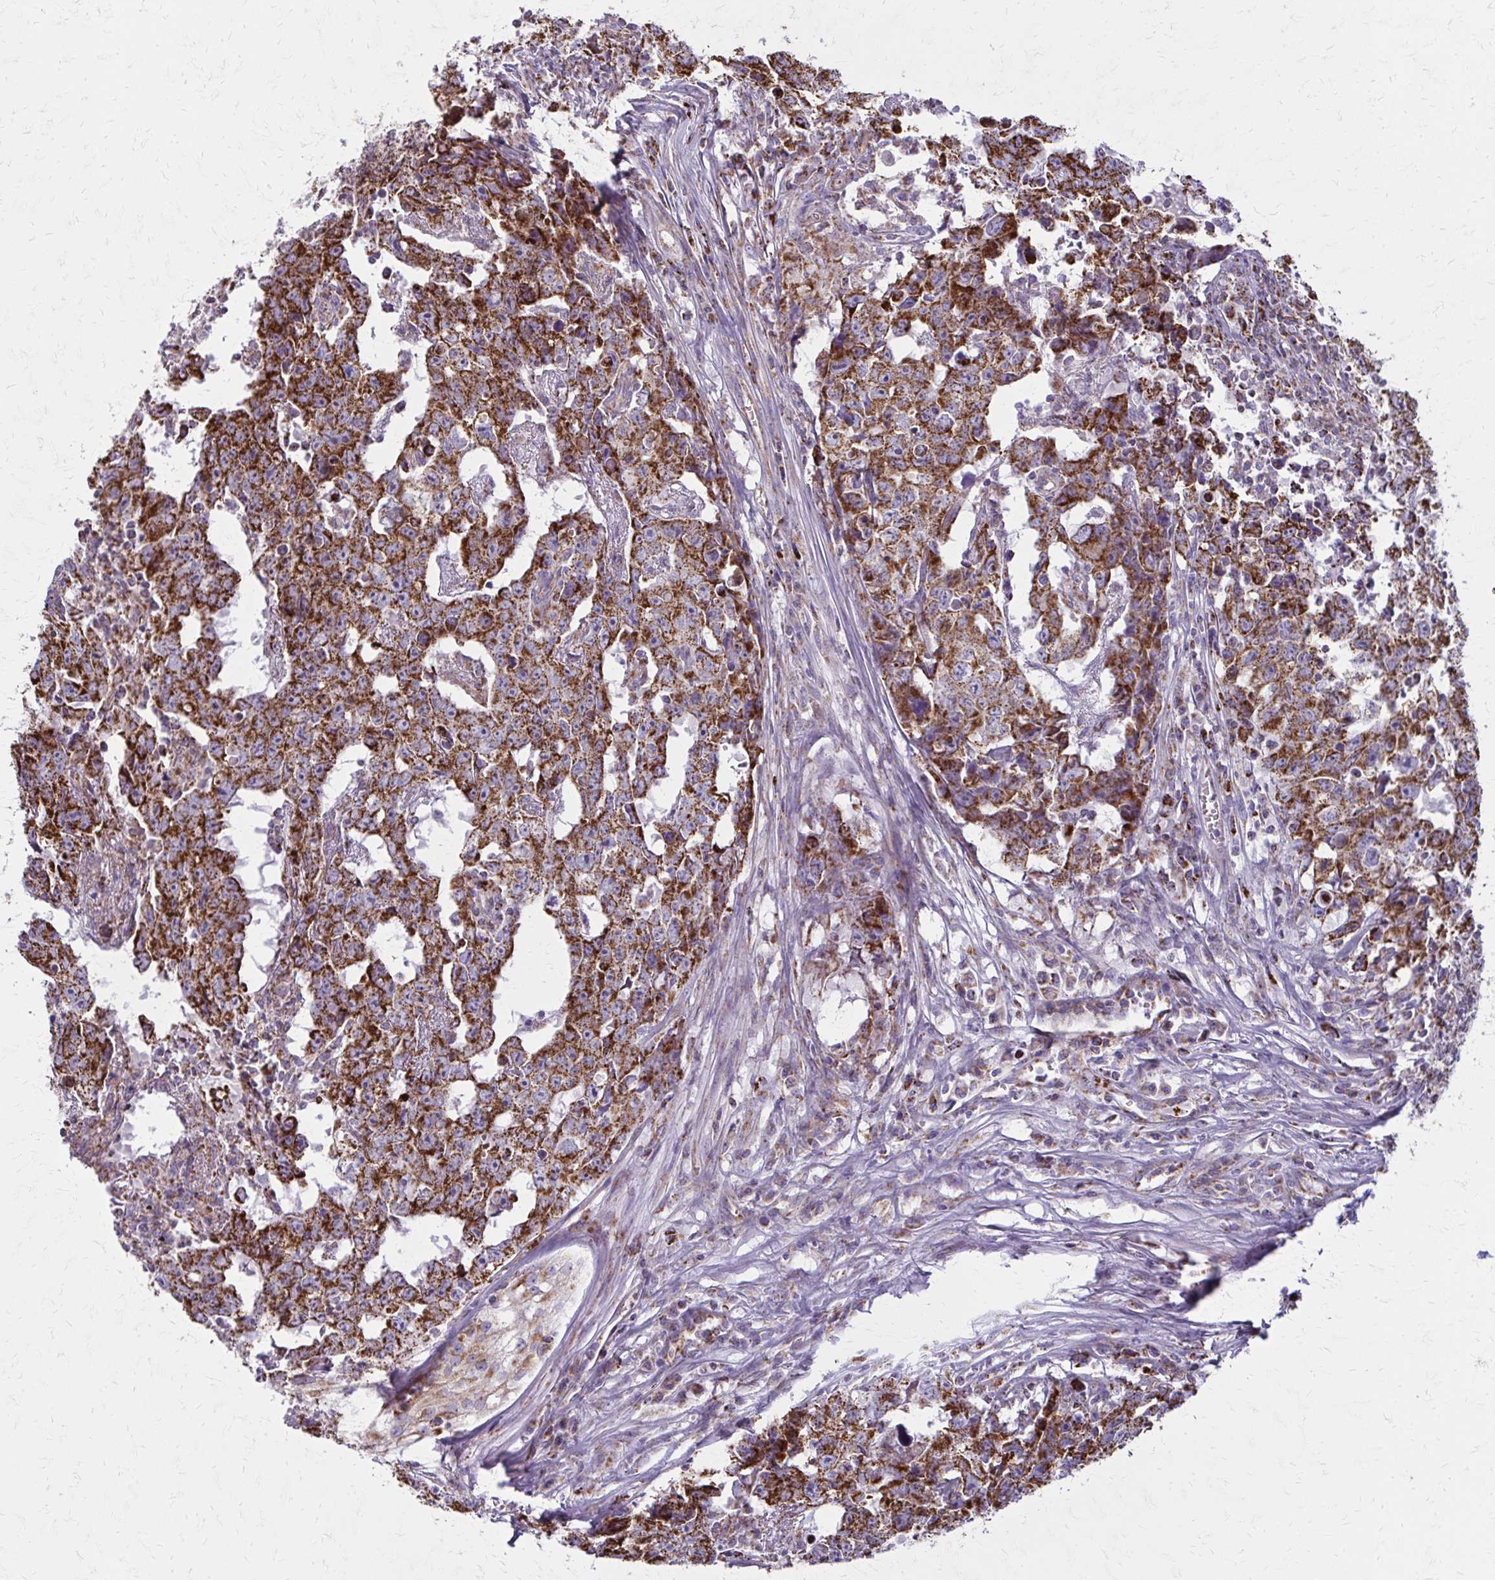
{"staining": {"intensity": "strong", "quantity": ">75%", "location": "cytoplasmic/membranous"}, "tissue": "testis cancer", "cell_type": "Tumor cells", "image_type": "cancer", "snomed": [{"axis": "morphology", "description": "Carcinoma, Embryonal, NOS"}, {"axis": "topography", "description": "Testis"}], "caption": "Immunohistochemistry (IHC) of testis cancer (embryonal carcinoma) demonstrates high levels of strong cytoplasmic/membranous staining in about >75% of tumor cells. Using DAB (brown) and hematoxylin (blue) stains, captured at high magnification using brightfield microscopy.", "gene": "TVP23A", "patient": {"sex": "male", "age": 22}}